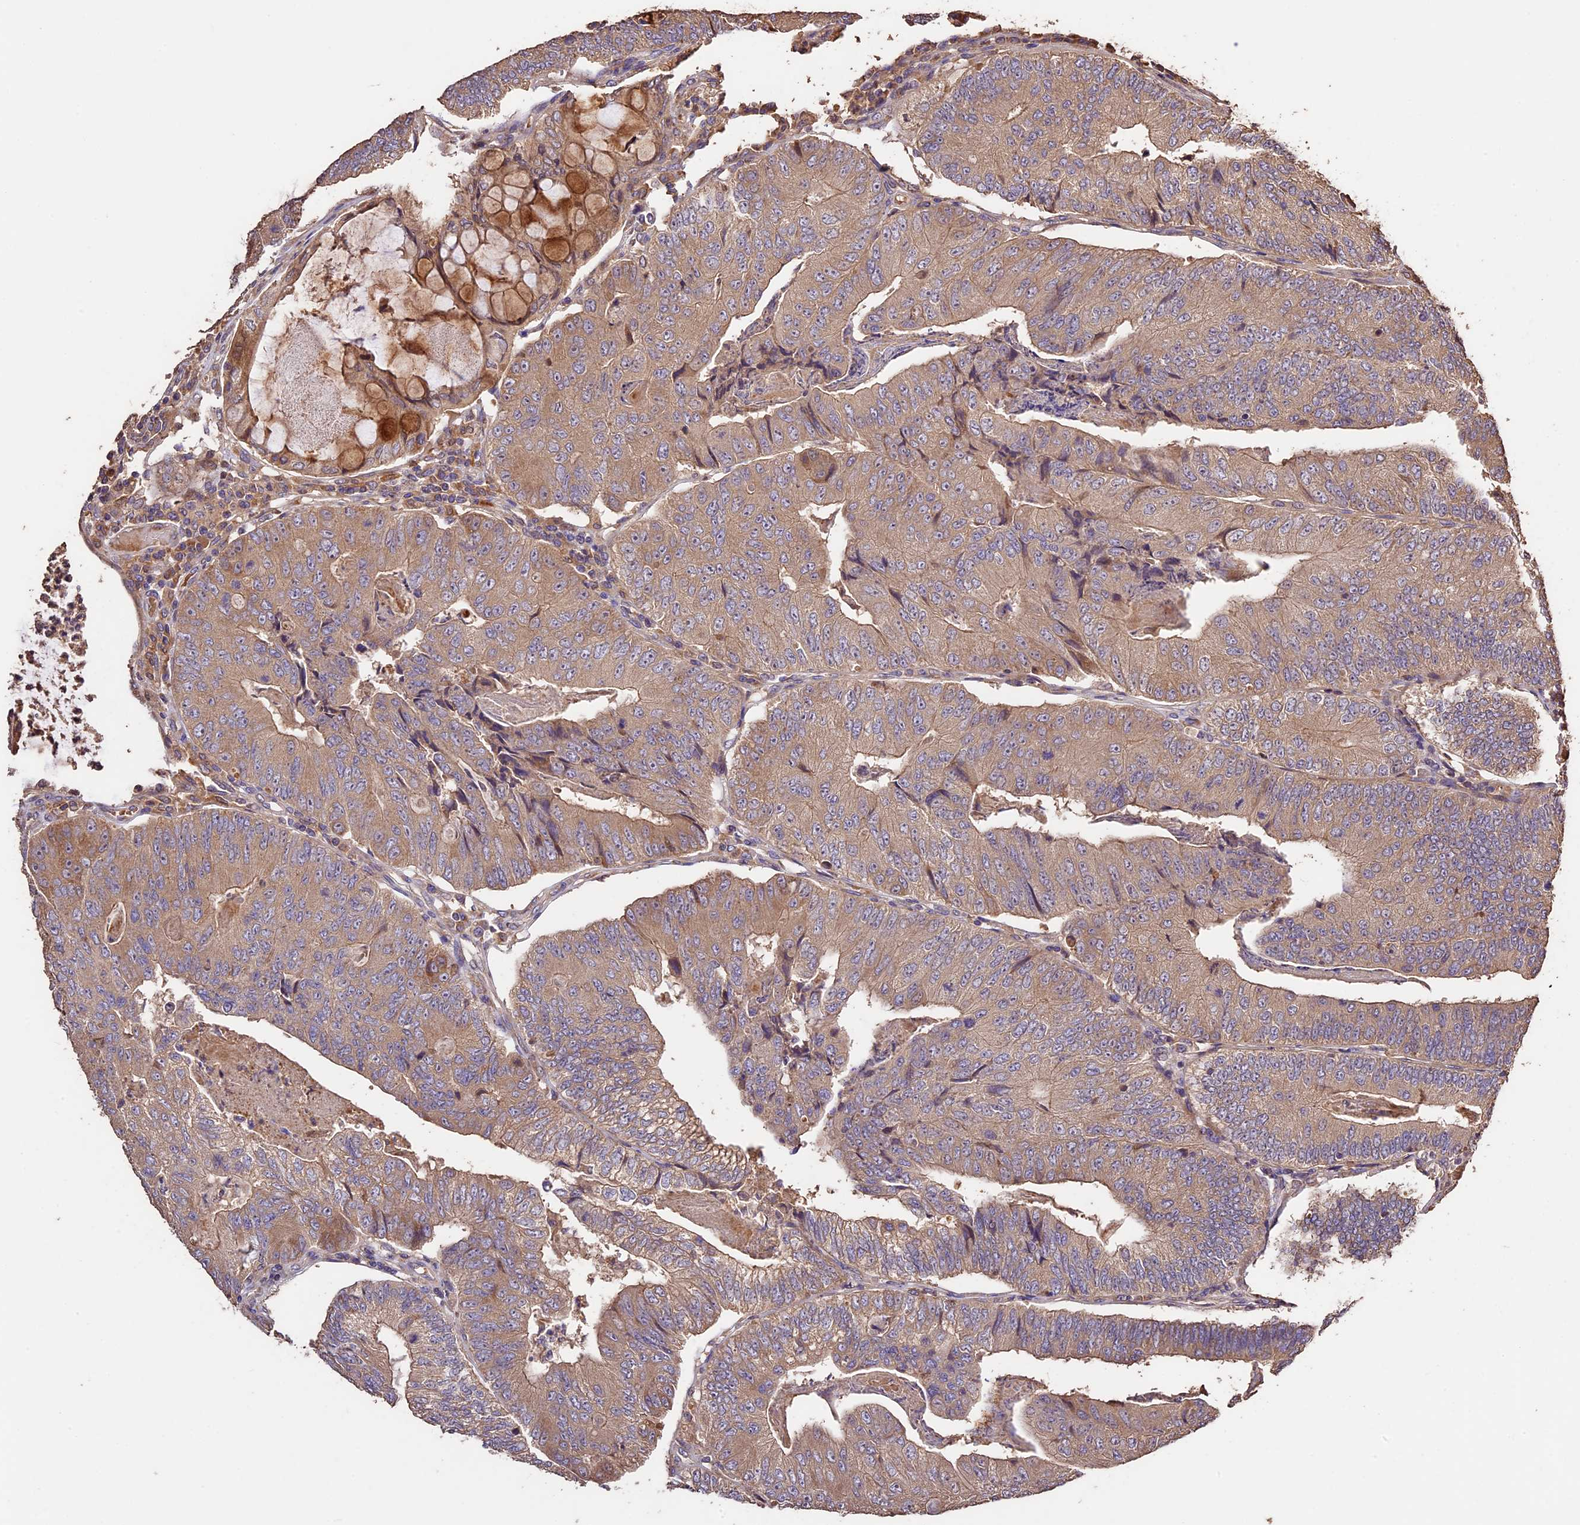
{"staining": {"intensity": "moderate", "quantity": ">75%", "location": "cytoplasmic/membranous"}, "tissue": "colorectal cancer", "cell_type": "Tumor cells", "image_type": "cancer", "snomed": [{"axis": "morphology", "description": "Adenocarcinoma, NOS"}, {"axis": "topography", "description": "Colon"}], "caption": "A high-resolution histopathology image shows IHC staining of adenocarcinoma (colorectal), which shows moderate cytoplasmic/membranous staining in approximately >75% of tumor cells.", "gene": "CRLF1", "patient": {"sex": "female", "age": 67}}